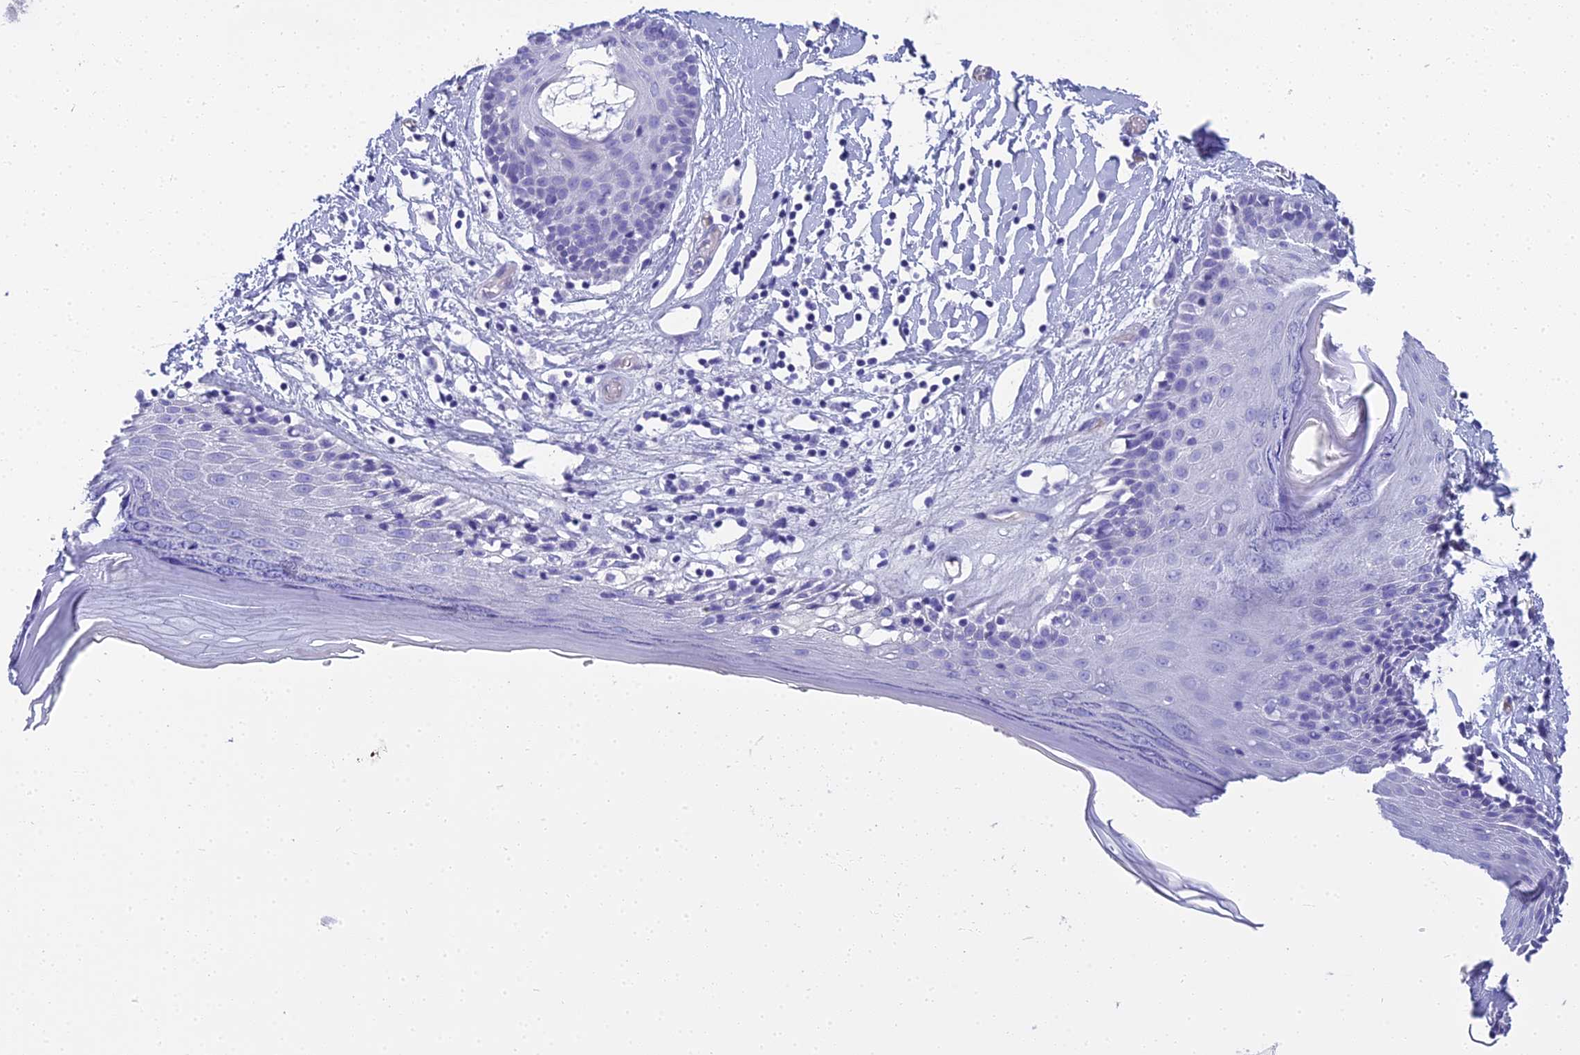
{"staining": {"intensity": "negative", "quantity": "none", "location": "none"}, "tissue": "skin", "cell_type": "Epidermal cells", "image_type": "normal", "snomed": [{"axis": "morphology", "description": "Normal tissue, NOS"}, {"axis": "topography", "description": "Adipose tissue"}, {"axis": "topography", "description": "Vascular tissue"}, {"axis": "topography", "description": "Vulva"}, {"axis": "topography", "description": "Peripheral nerve tissue"}], "caption": "The immunohistochemistry (IHC) micrograph has no significant positivity in epidermal cells of skin.", "gene": "NINJ1", "patient": {"sex": "female", "age": 86}}